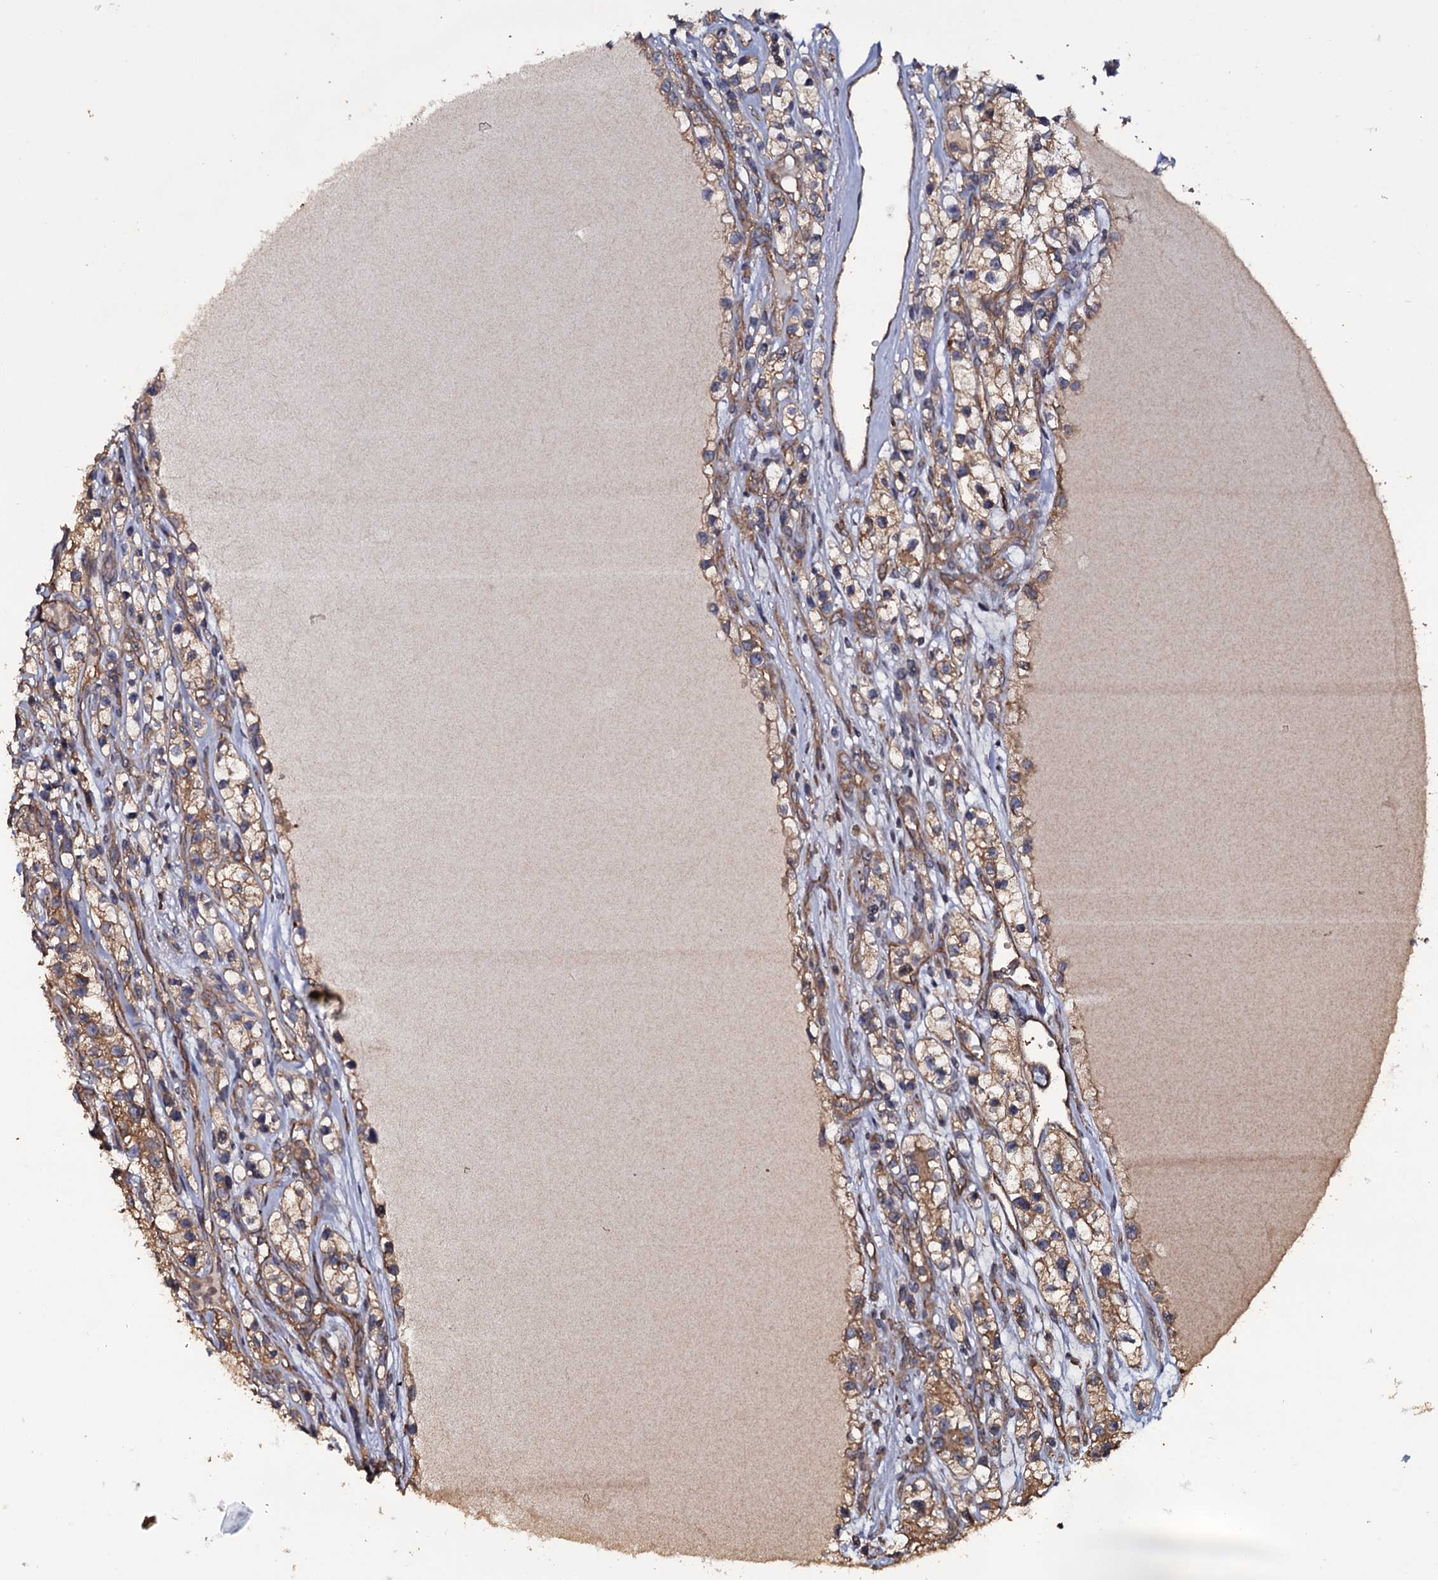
{"staining": {"intensity": "moderate", "quantity": ">75%", "location": "cytoplasmic/membranous"}, "tissue": "renal cancer", "cell_type": "Tumor cells", "image_type": "cancer", "snomed": [{"axis": "morphology", "description": "Adenocarcinoma, NOS"}, {"axis": "topography", "description": "Kidney"}], "caption": "Protein expression analysis of human adenocarcinoma (renal) reveals moderate cytoplasmic/membranous staining in about >75% of tumor cells.", "gene": "TTC23", "patient": {"sex": "female", "age": 57}}